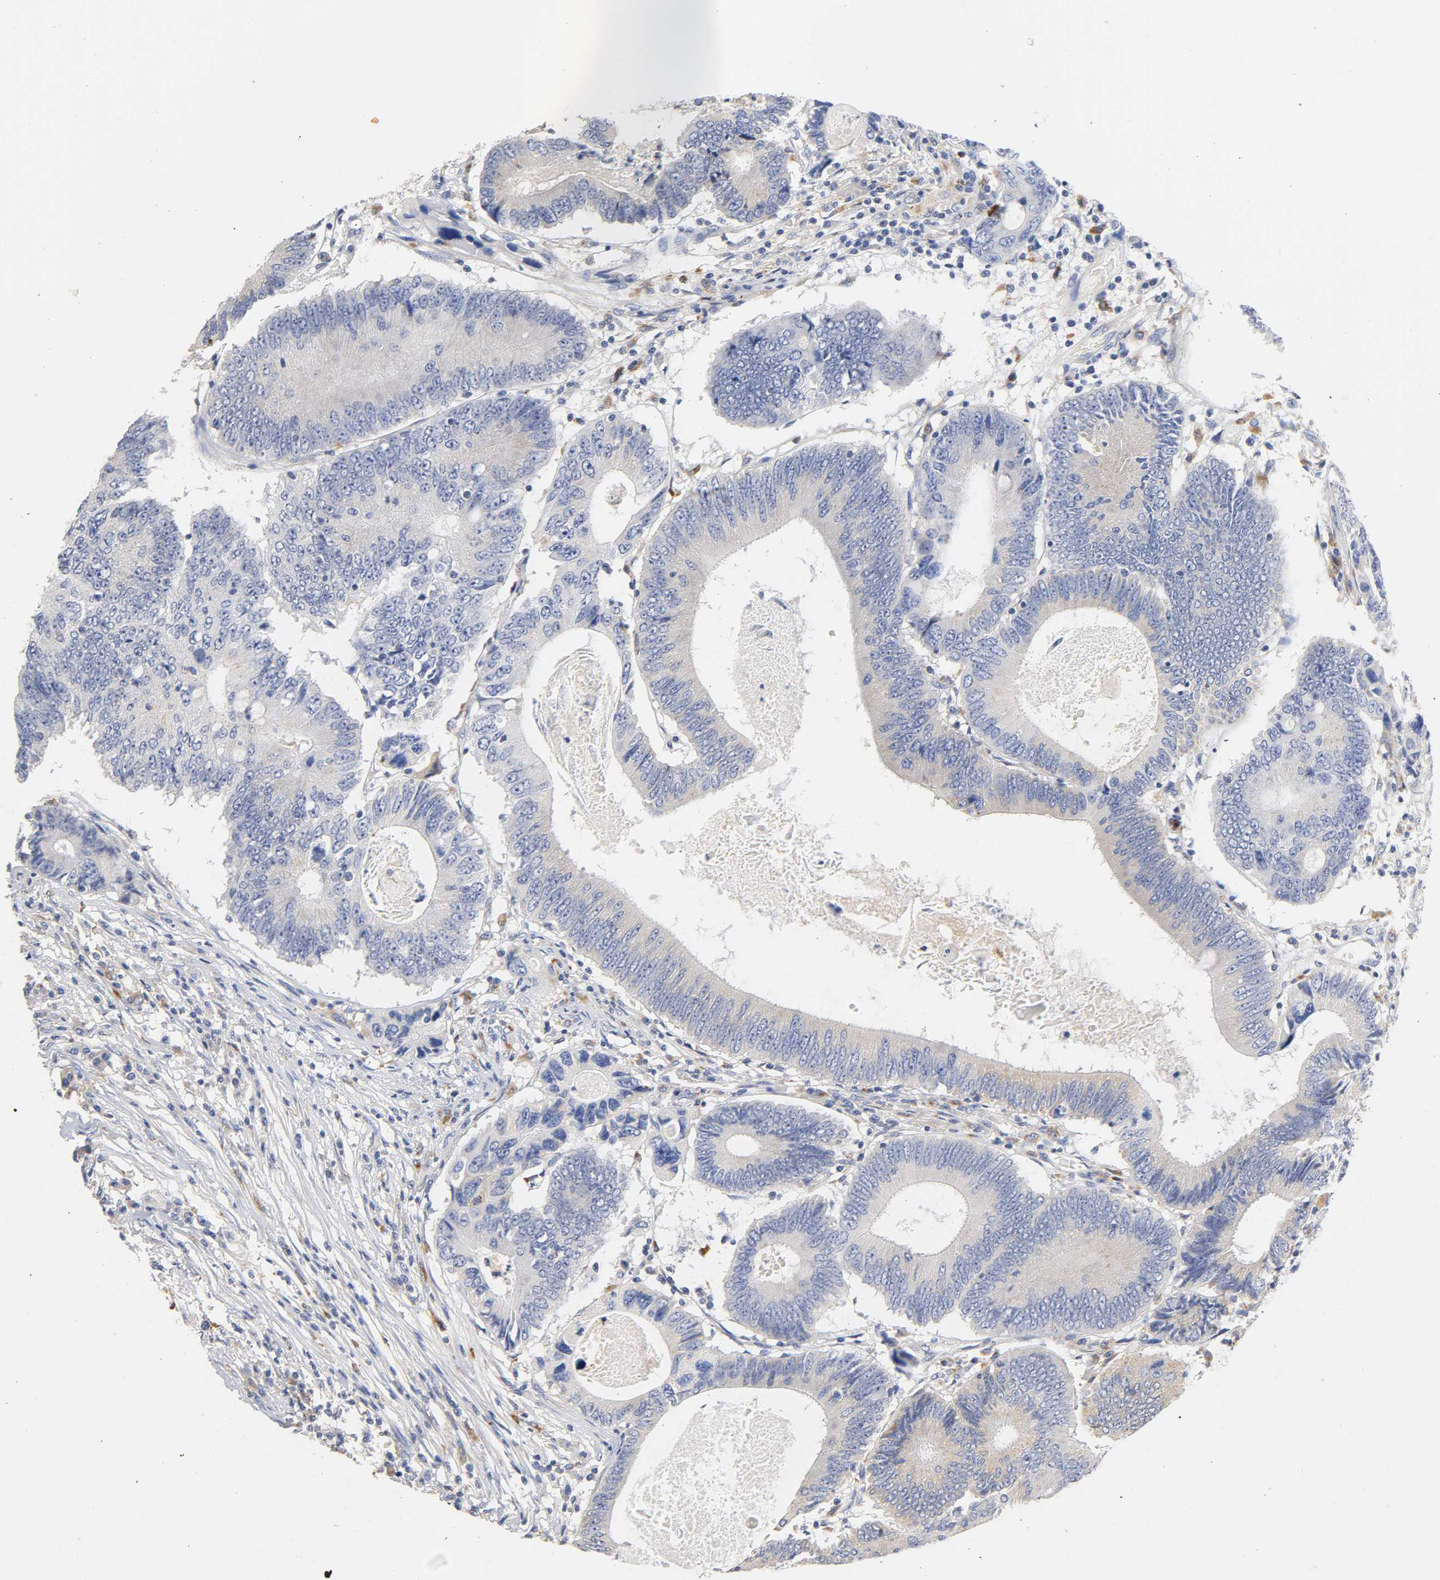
{"staining": {"intensity": "negative", "quantity": "none", "location": "none"}, "tissue": "colorectal cancer", "cell_type": "Tumor cells", "image_type": "cancer", "snomed": [{"axis": "morphology", "description": "Adenocarcinoma, NOS"}, {"axis": "topography", "description": "Colon"}], "caption": "High power microscopy image of an immunohistochemistry histopathology image of colorectal adenocarcinoma, revealing no significant expression in tumor cells.", "gene": "SEMA5A", "patient": {"sex": "female", "age": 78}}